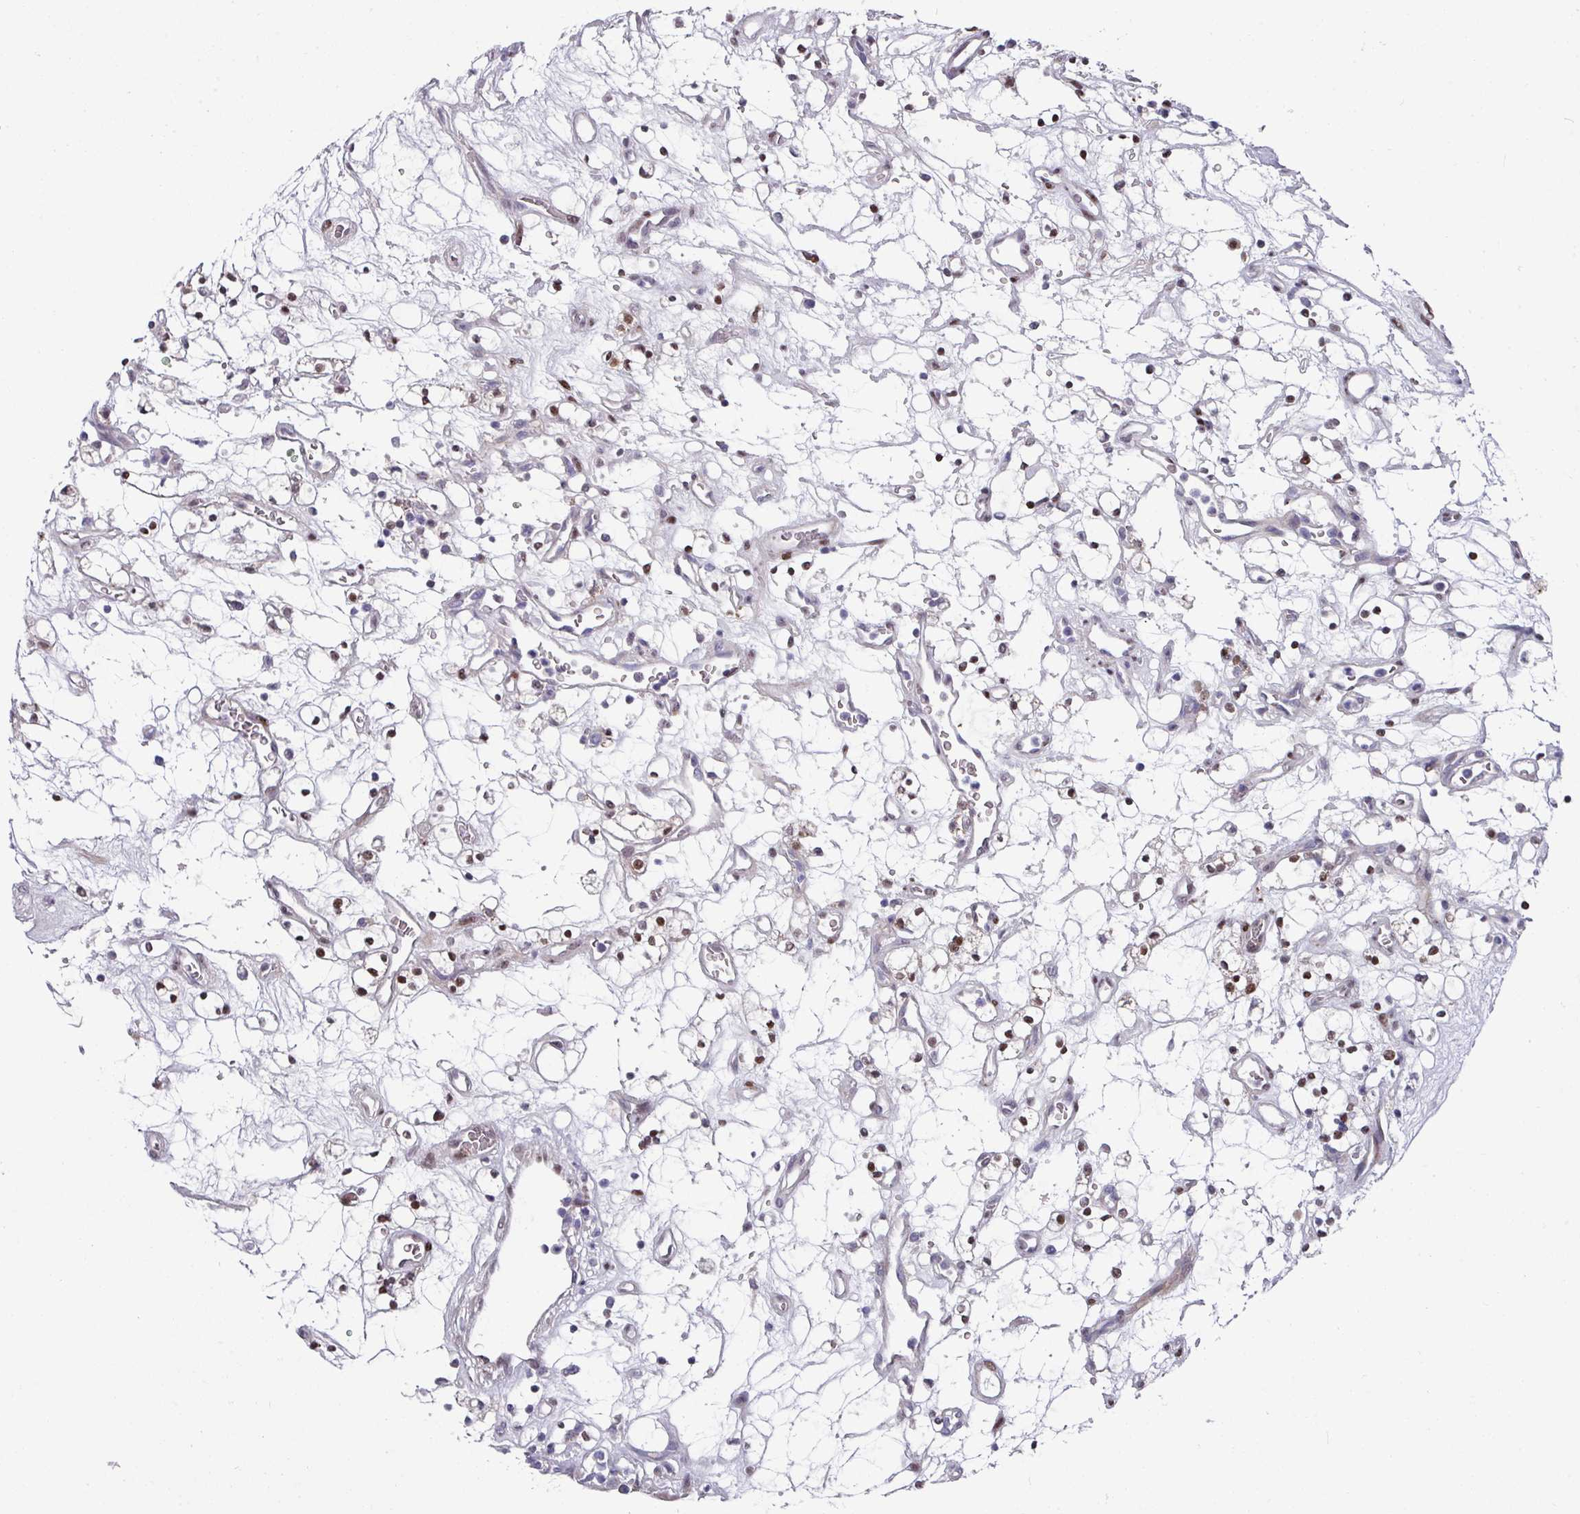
{"staining": {"intensity": "negative", "quantity": "none", "location": "none"}, "tissue": "renal cancer", "cell_type": "Tumor cells", "image_type": "cancer", "snomed": [{"axis": "morphology", "description": "Adenocarcinoma, NOS"}, {"axis": "topography", "description": "Kidney"}], "caption": "The image exhibits no significant staining in tumor cells of adenocarcinoma (renal).", "gene": "CBX7", "patient": {"sex": "female", "age": 69}}